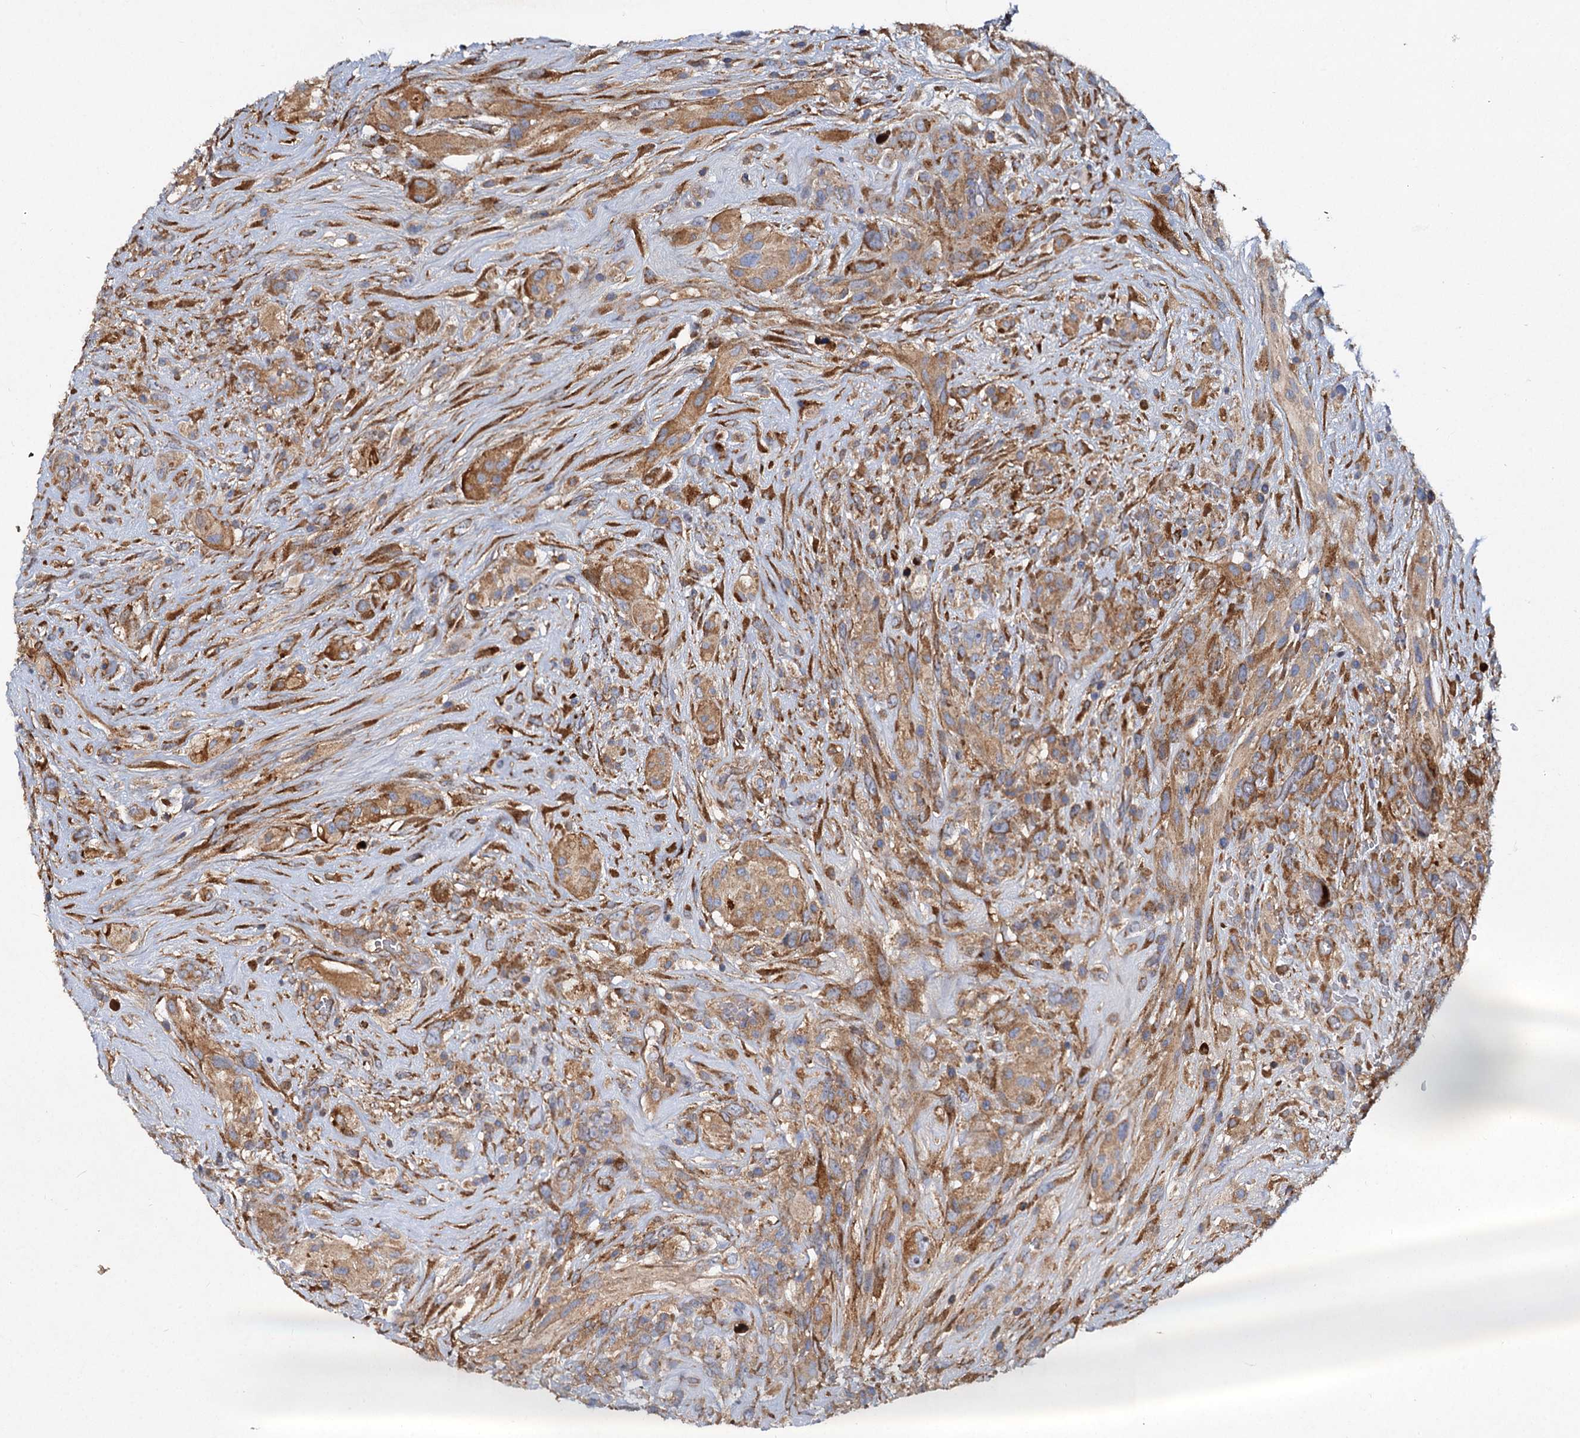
{"staining": {"intensity": "moderate", "quantity": ">75%", "location": "cytoplasmic/membranous"}, "tissue": "glioma", "cell_type": "Tumor cells", "image_type": "cancer", "snomed": [{"axis": "morphology", "description": "Glioma, malignant, High grade"}, {"axis": "topography", "description": "Brain"}], "caption": "IHC of glioma demonstrates medium levels of moderate cytoplasmic/membranous staining in approximately >75% of tumor cells.", "gene": "ALKBH7", "patient": {"sex": "male", "age": 61}}